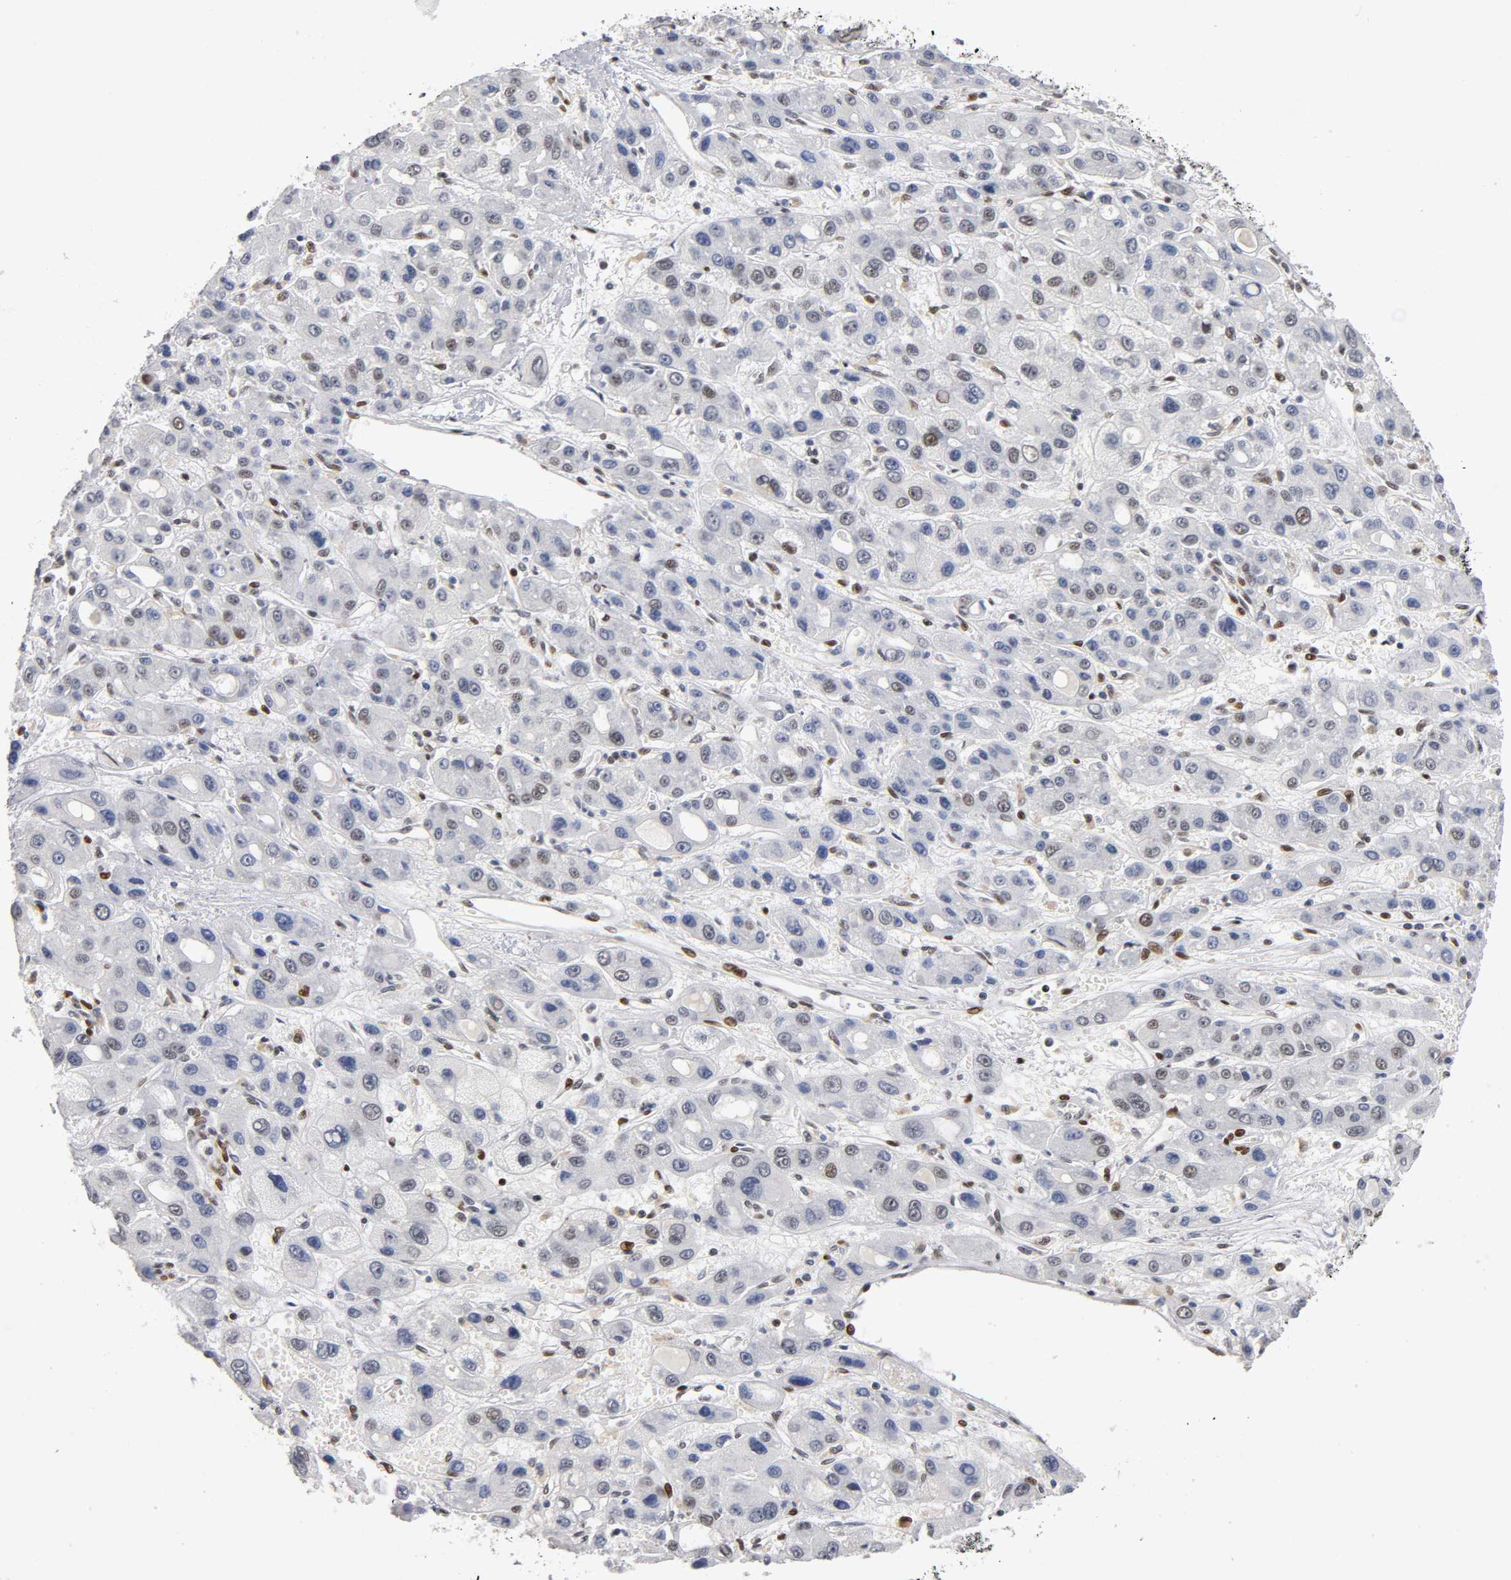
{"staining": {"intensity": "weak", "quantity": "<25%", "location": "nuclear"}, "tissue": "liver cancer", "cell_type": "Tumor cells", "image_type": "cancer", "snomed": [{"axis": "morphology", "description": "Carcinoma, Hepatocellular, NOS"}, {"axis": "topography", "description": "Liver"}], "caption": "Liver cancer was stained to show a protein in brown. There is no significant expression in tumor cells.", "gene": "SP3", "patient": {"sex": "male", "age": 55}}